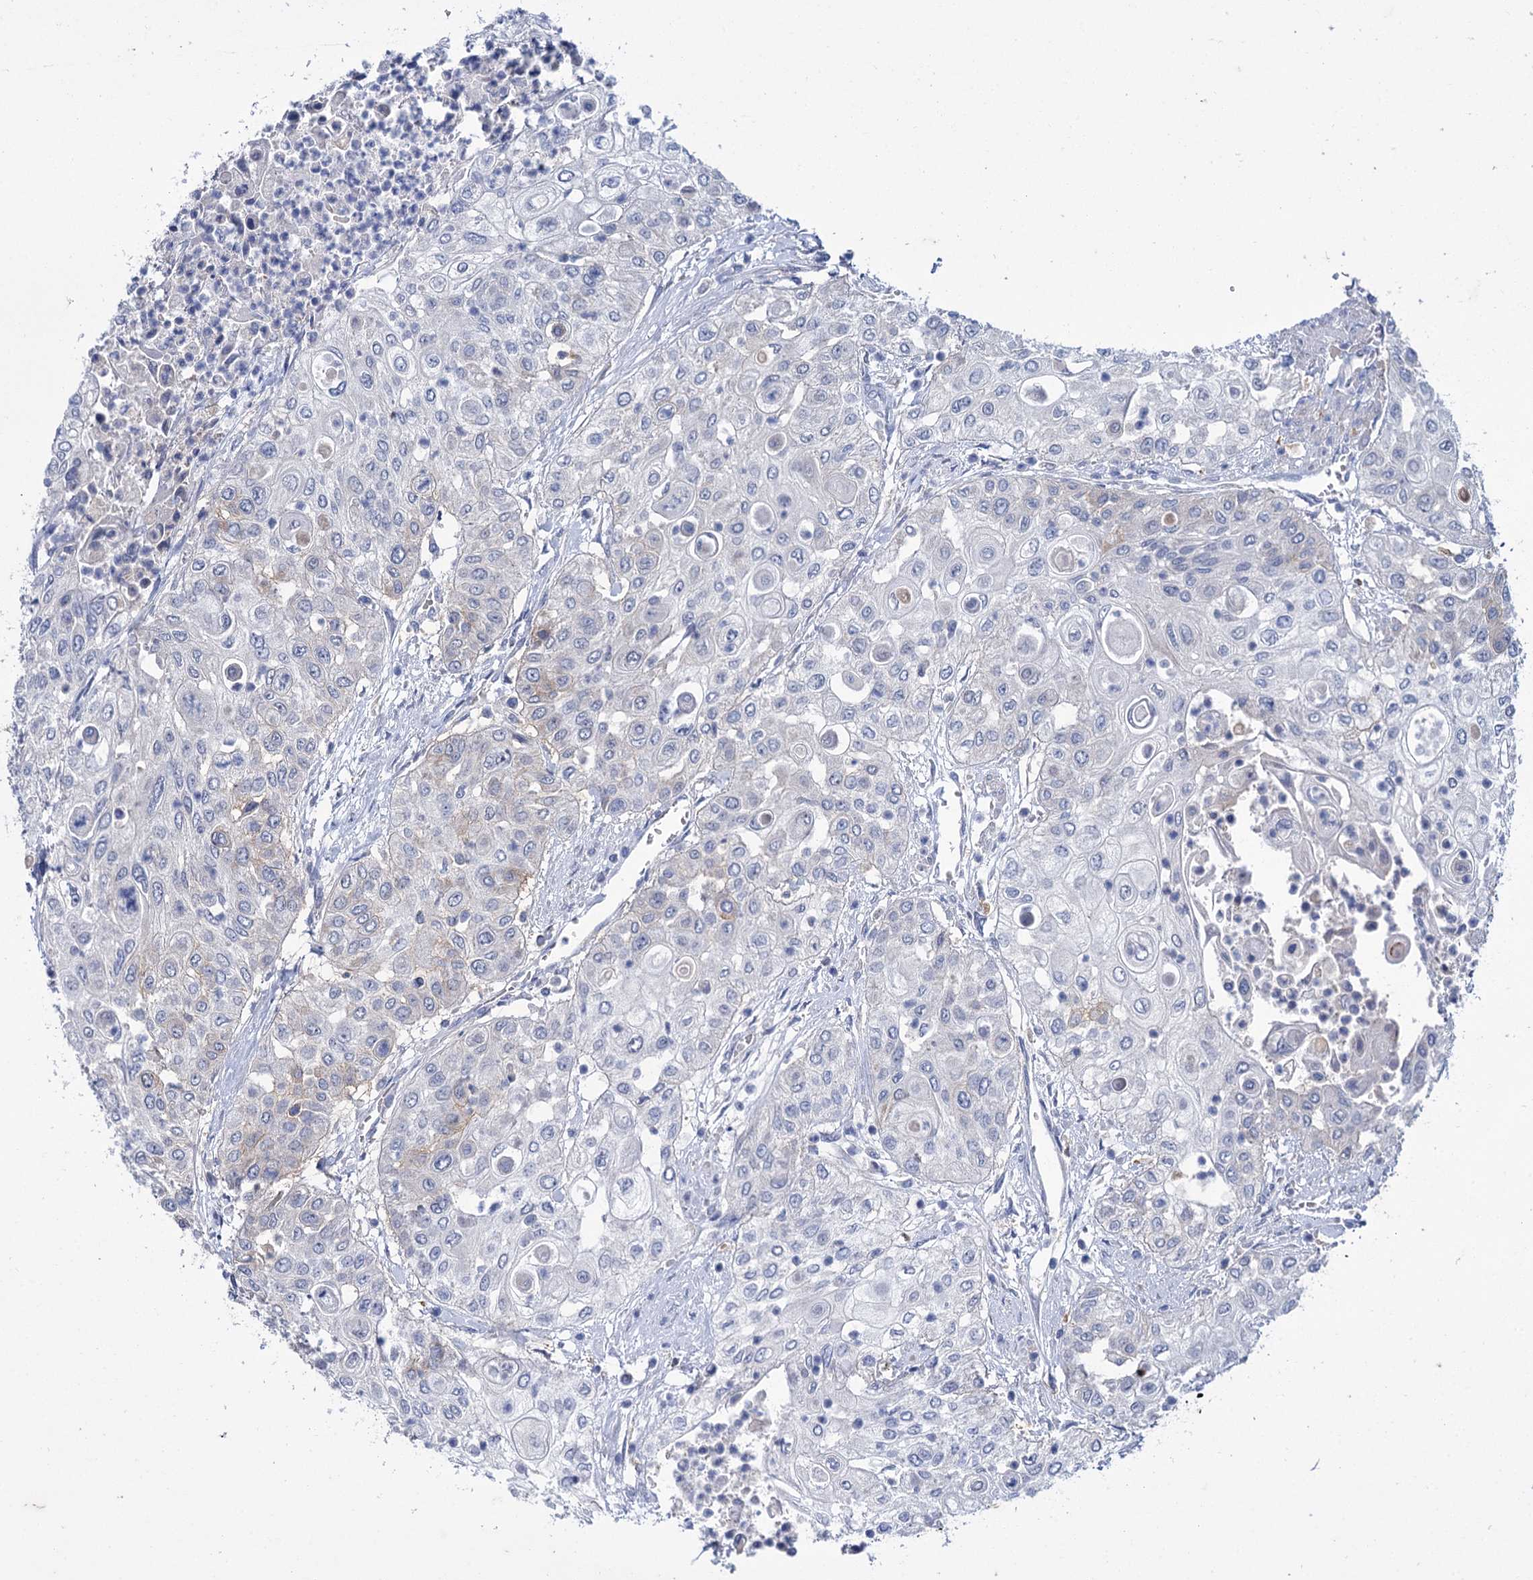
{"staining": {"intensity": "negative", "quantity": "none", "location": "none"}, "tissue": "urothelial cancer", "cell_type": "Tumor cells", "image_type": "cancer", "snomed": [{"axis": "morphology", "description": "Urothelial carcinoma, High grade"}, {"axis": "topography", "description": "Urinary bladder"}], "caption": "Urothelial cancer stained for a protein using immunohistochemistry (IHC) exhibits no expression tumor cells.", "gene": "MID1IP1", "patient": {"sex": "female", "age": 79}}